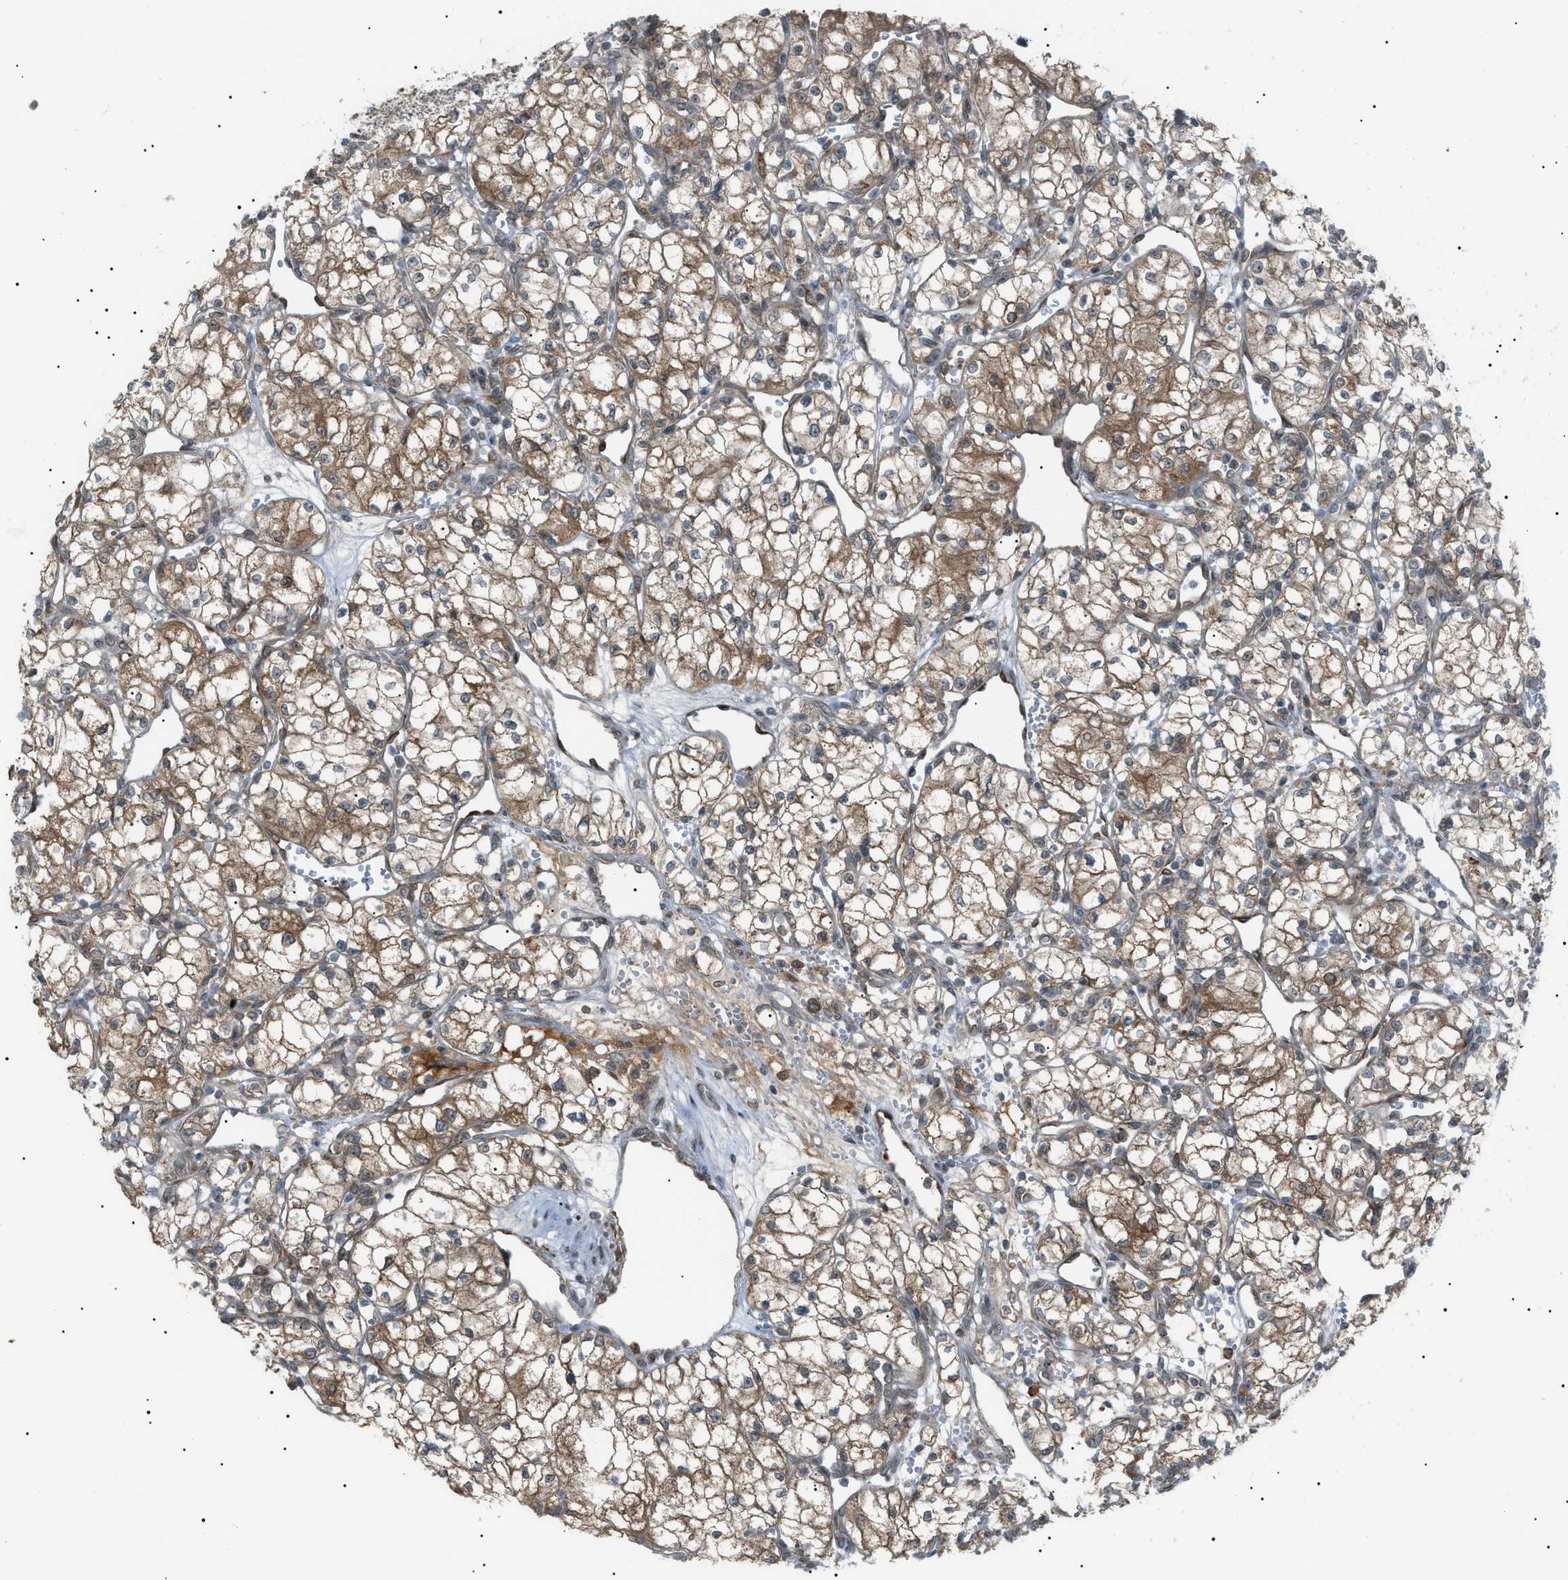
{"staining": {"intensity": "moderate", "quantity": ">75%", "location": "cytoplasmic/membranous"}, "tissue": "renal cancer", "cell_type": "Tumor cells", "image_type": "cancer", "snomed": [{"axis": "morphology", "description": "Normal tissue, NOS"}, {"axis": "morphology", "description": "Adenocarcinoma, NOS"}, {"axis": "topography", "description": "Kidney"}], "caption": "This photomicrograph reveals renal cancer (adenocarcinoma) stained with immunohistochemistry (IHC) to label a protein in brown. The cytoplasmic/membranous of tumor cells show moderate positivity for the protein. Nuclei are counter-stained blue.", "gene": "LPIN2", "patient": {"sex": "male", "age": 59}}